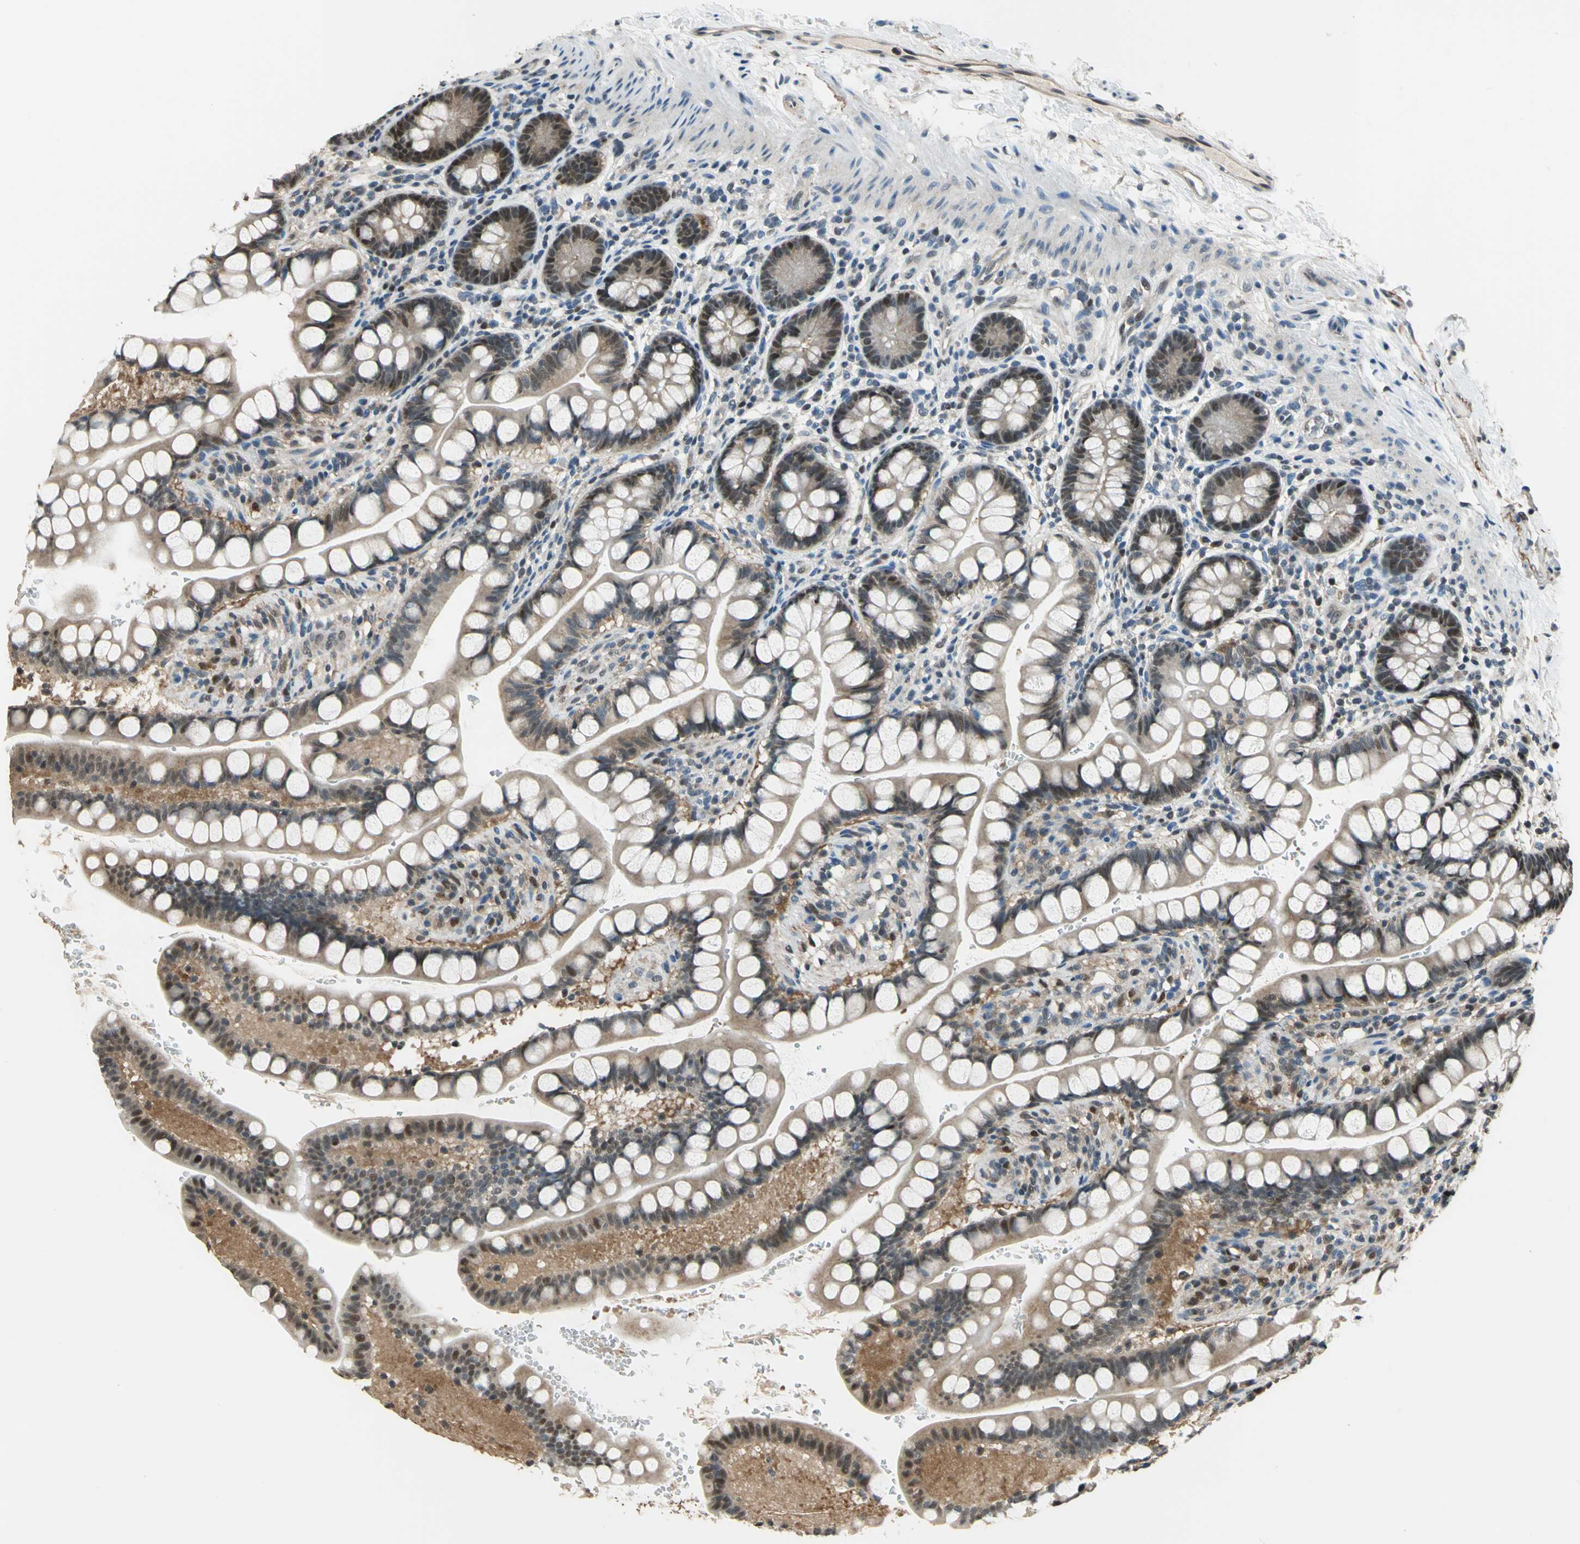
{"staining": {"intensity": "moderate", "quantity": ">75%", "location": "cytoplasmic/membranous,nuclear"}, "tissue": "small intestine", "cell_type": "Glandular cells", "image_type": "normal", "snomed": [{"axis": "morphology", "description": "Normal tissue, NOS"}, {"axis": "topography", "description": "Small intestine"}], "caption": "IHC histopathology image of normal small intestine: human small intestine stained using IHC exhibits medium levels of moderate protein expression localized specifically in the cytoplasmic/membranous,nuclear of glandular cells, appearing as a cytoplasmic/membranous,nuclear brown color.", "gene": "MIS18BP1", "patient": {"sex": "female", "age": 58}}